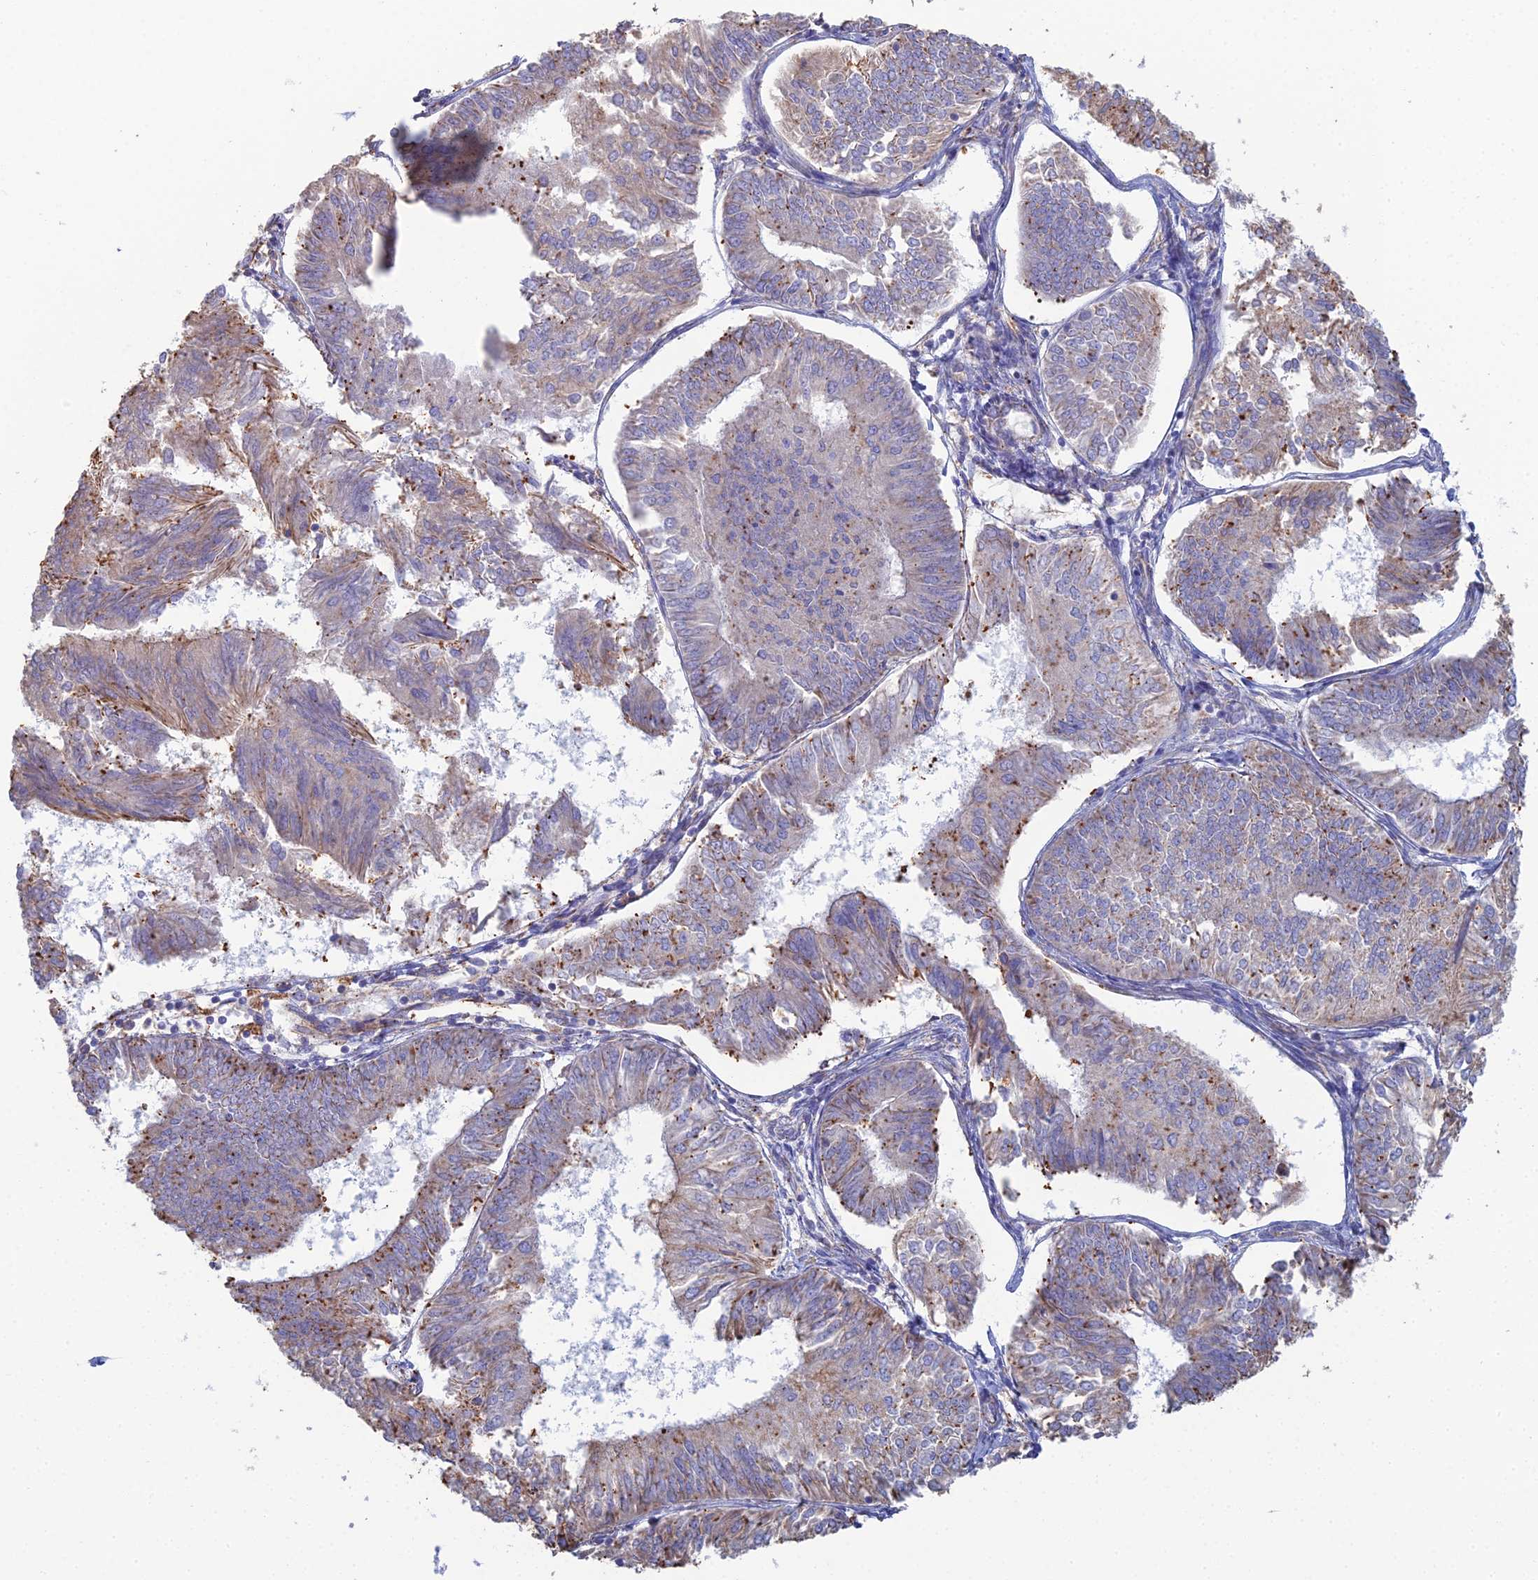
{"staining": {"intensity": "moderate", "quantity": "<25%", "location": "cytoplasmic/membranous"}, "tissue": "endometrial cancer", "cell_type": "Tumor cells", "image_type": "cancer", "snomed": [{"axis": "morphology", "description": "Adenocarcinoma, NOS"}, {"axis": "topography", "description": "Endometrium"}], "caption": "High-power microscopy captured an immunohistochemistry micrograph of adenocarcinoma (endometrial), revealing moderate cytoplasmic/membranous staining in approximately <25% of tumor cells.", "gene": "CLVS2", "patient": {"sex": "female", "age": 58}}